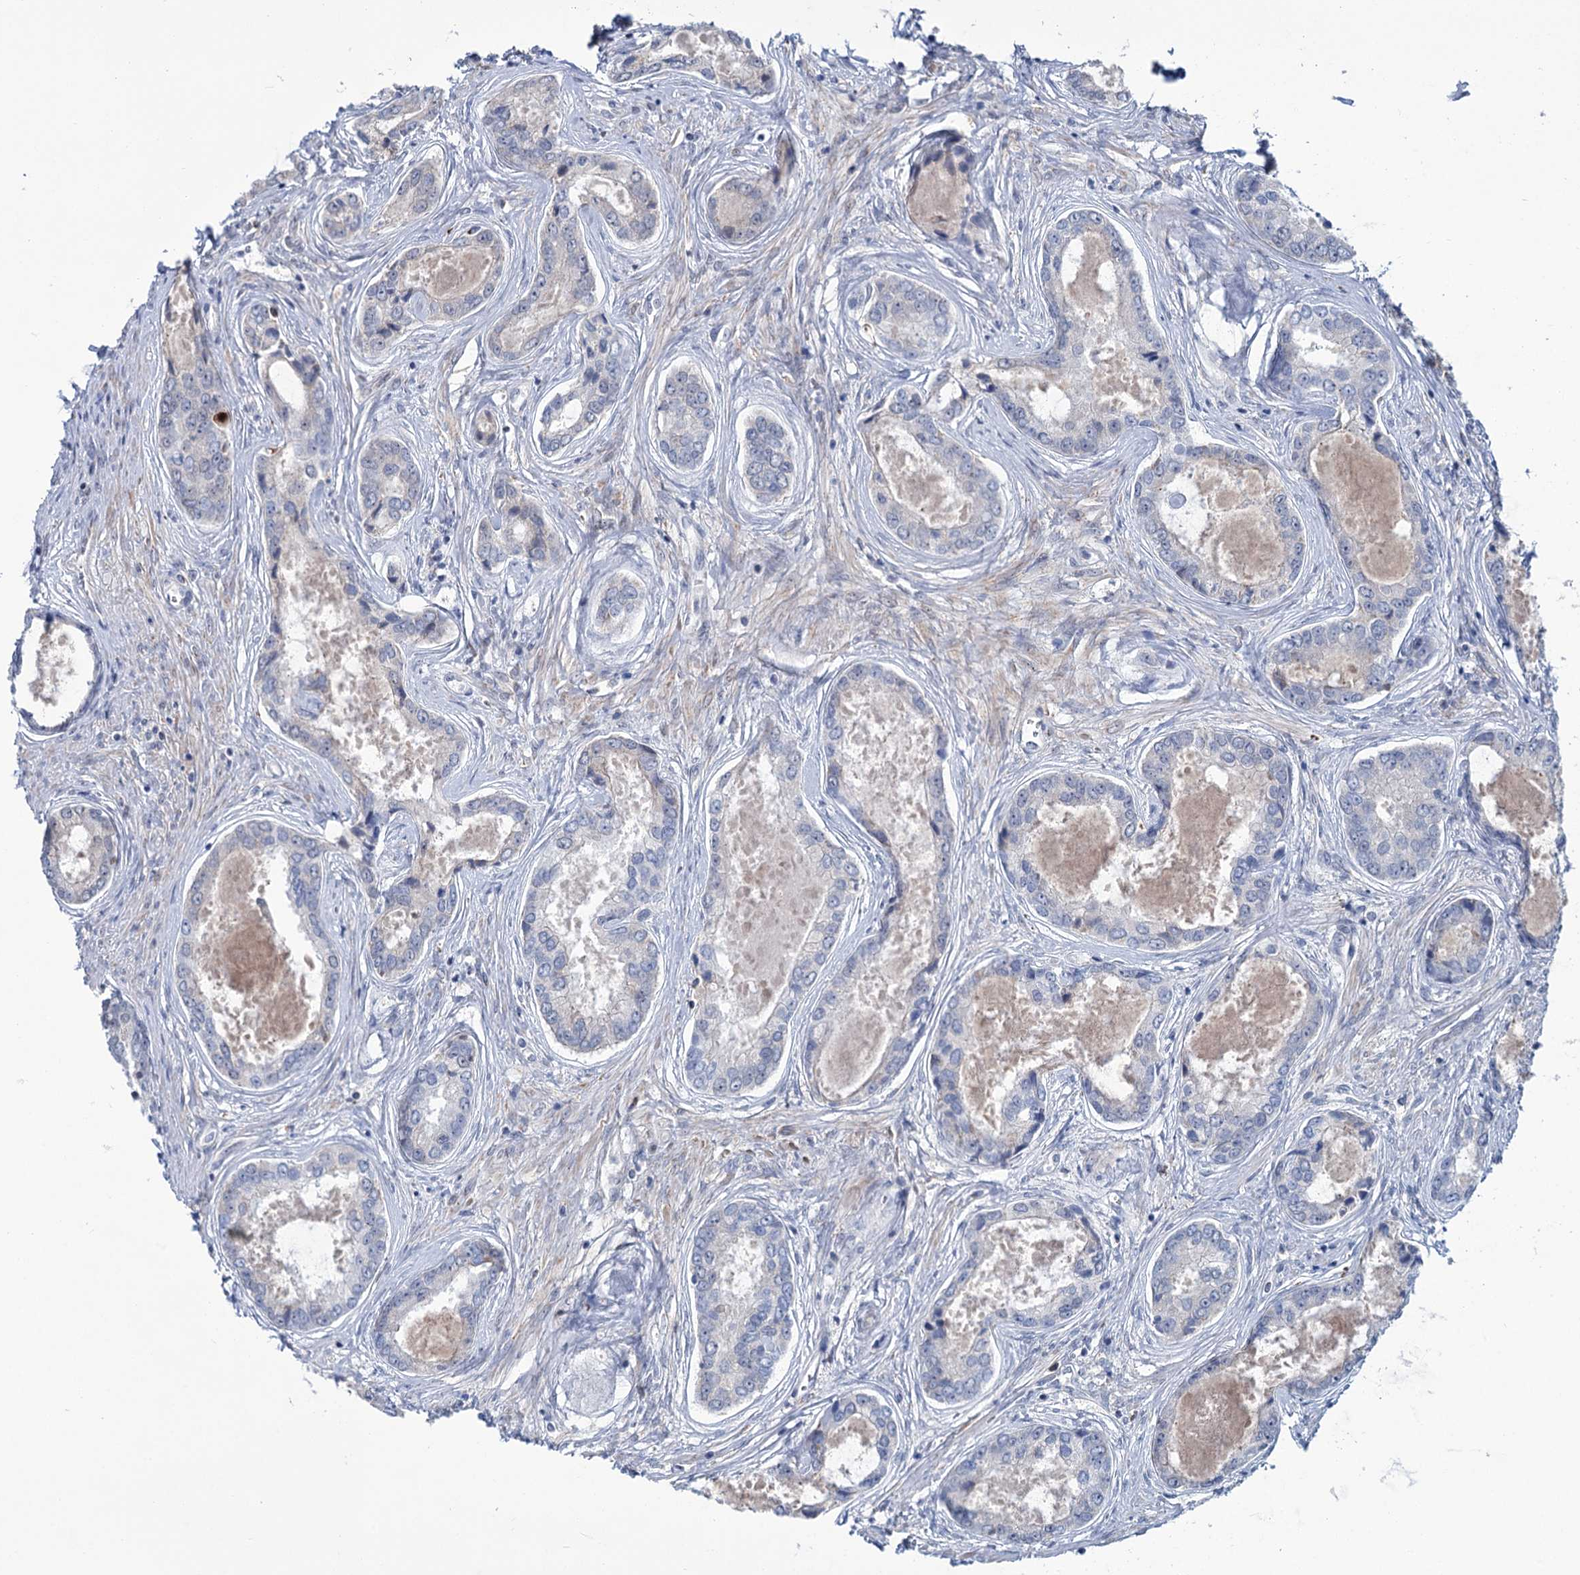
{"staining": {"intensity": "negative", "quantity": "none", "location": "none"}, "tissue": "prostate cancer", "cell_type": "Tumor cells", "image_type": "cancer", "snomed": [{"axis": "morphology", "description": "Adenocarcinoma, Low grade"}, {"axis": "topography", "description": "Prostate"}], "caption": "An immunohistochemistry (IHC) image of prostate cancer is shown. There is no staining in tumor cells of prostate cancer.", "gene": "LPIN1", "patient": {"sex": "male", "age": 68}}